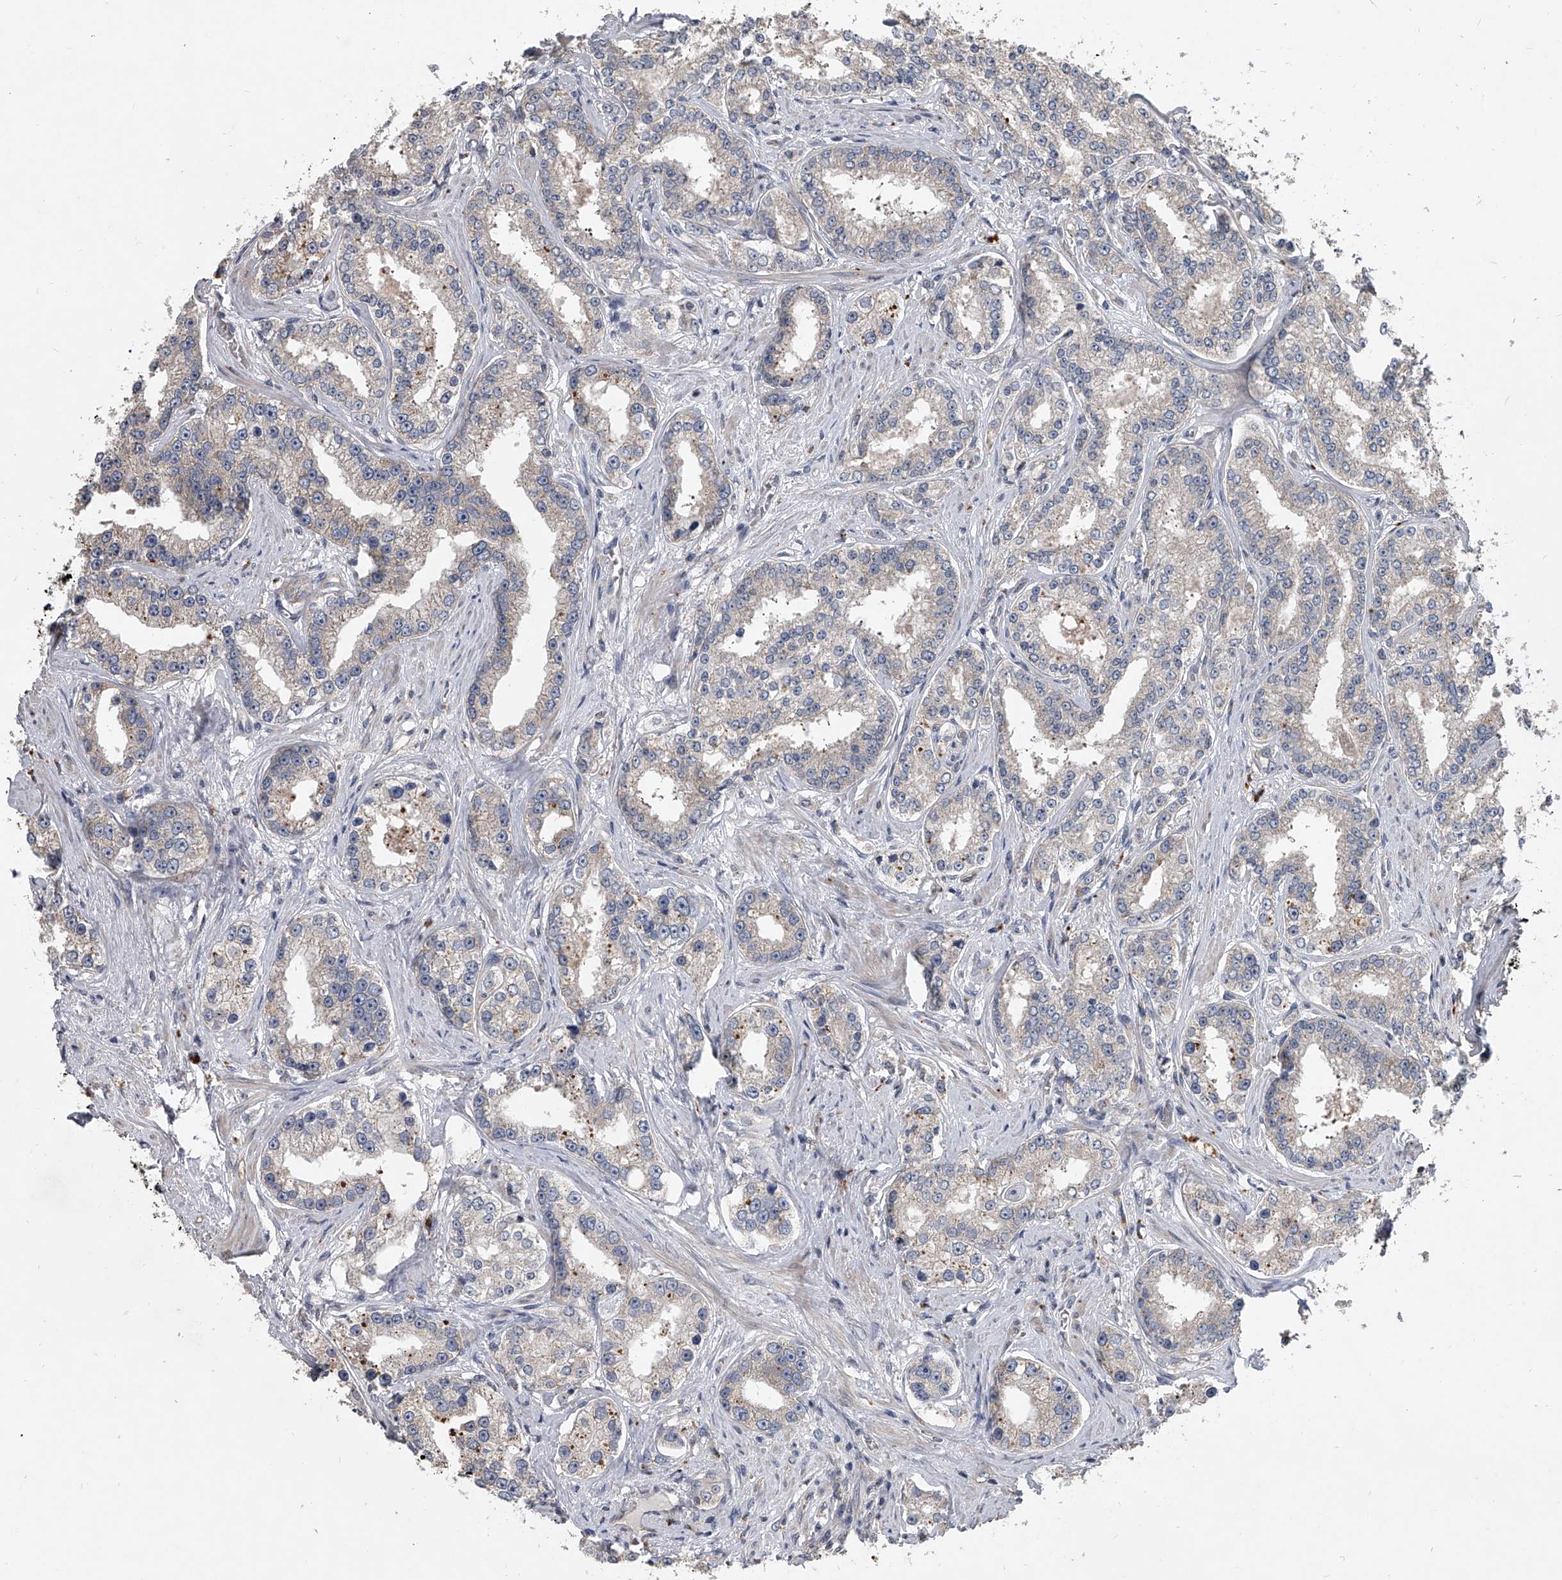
{"staining": {"intensity": "moderate", "quantity": "<25%", "location": "cytoplasmic/membranous"}, "tissue": "prostate cancer", "cell_type": "Tumor cells", "image_type": "cancer", "snomed": [{"axis": "morphology", "description": "Normal tissue, NOS"}, {"axis": "morphology", "description": "Adenocarcinoma, High grade"}, {"axis": "topography", "description": "Prostate"}], "caption": "Protein analysis of high-grade adenocarcinoma (prostate) tissue displays moderate cytoplasmic/membranous positivity in approximately <25% of tumor cells.", "gene": "DOCK9", "patient": {"sex": "male", "age": 83}}